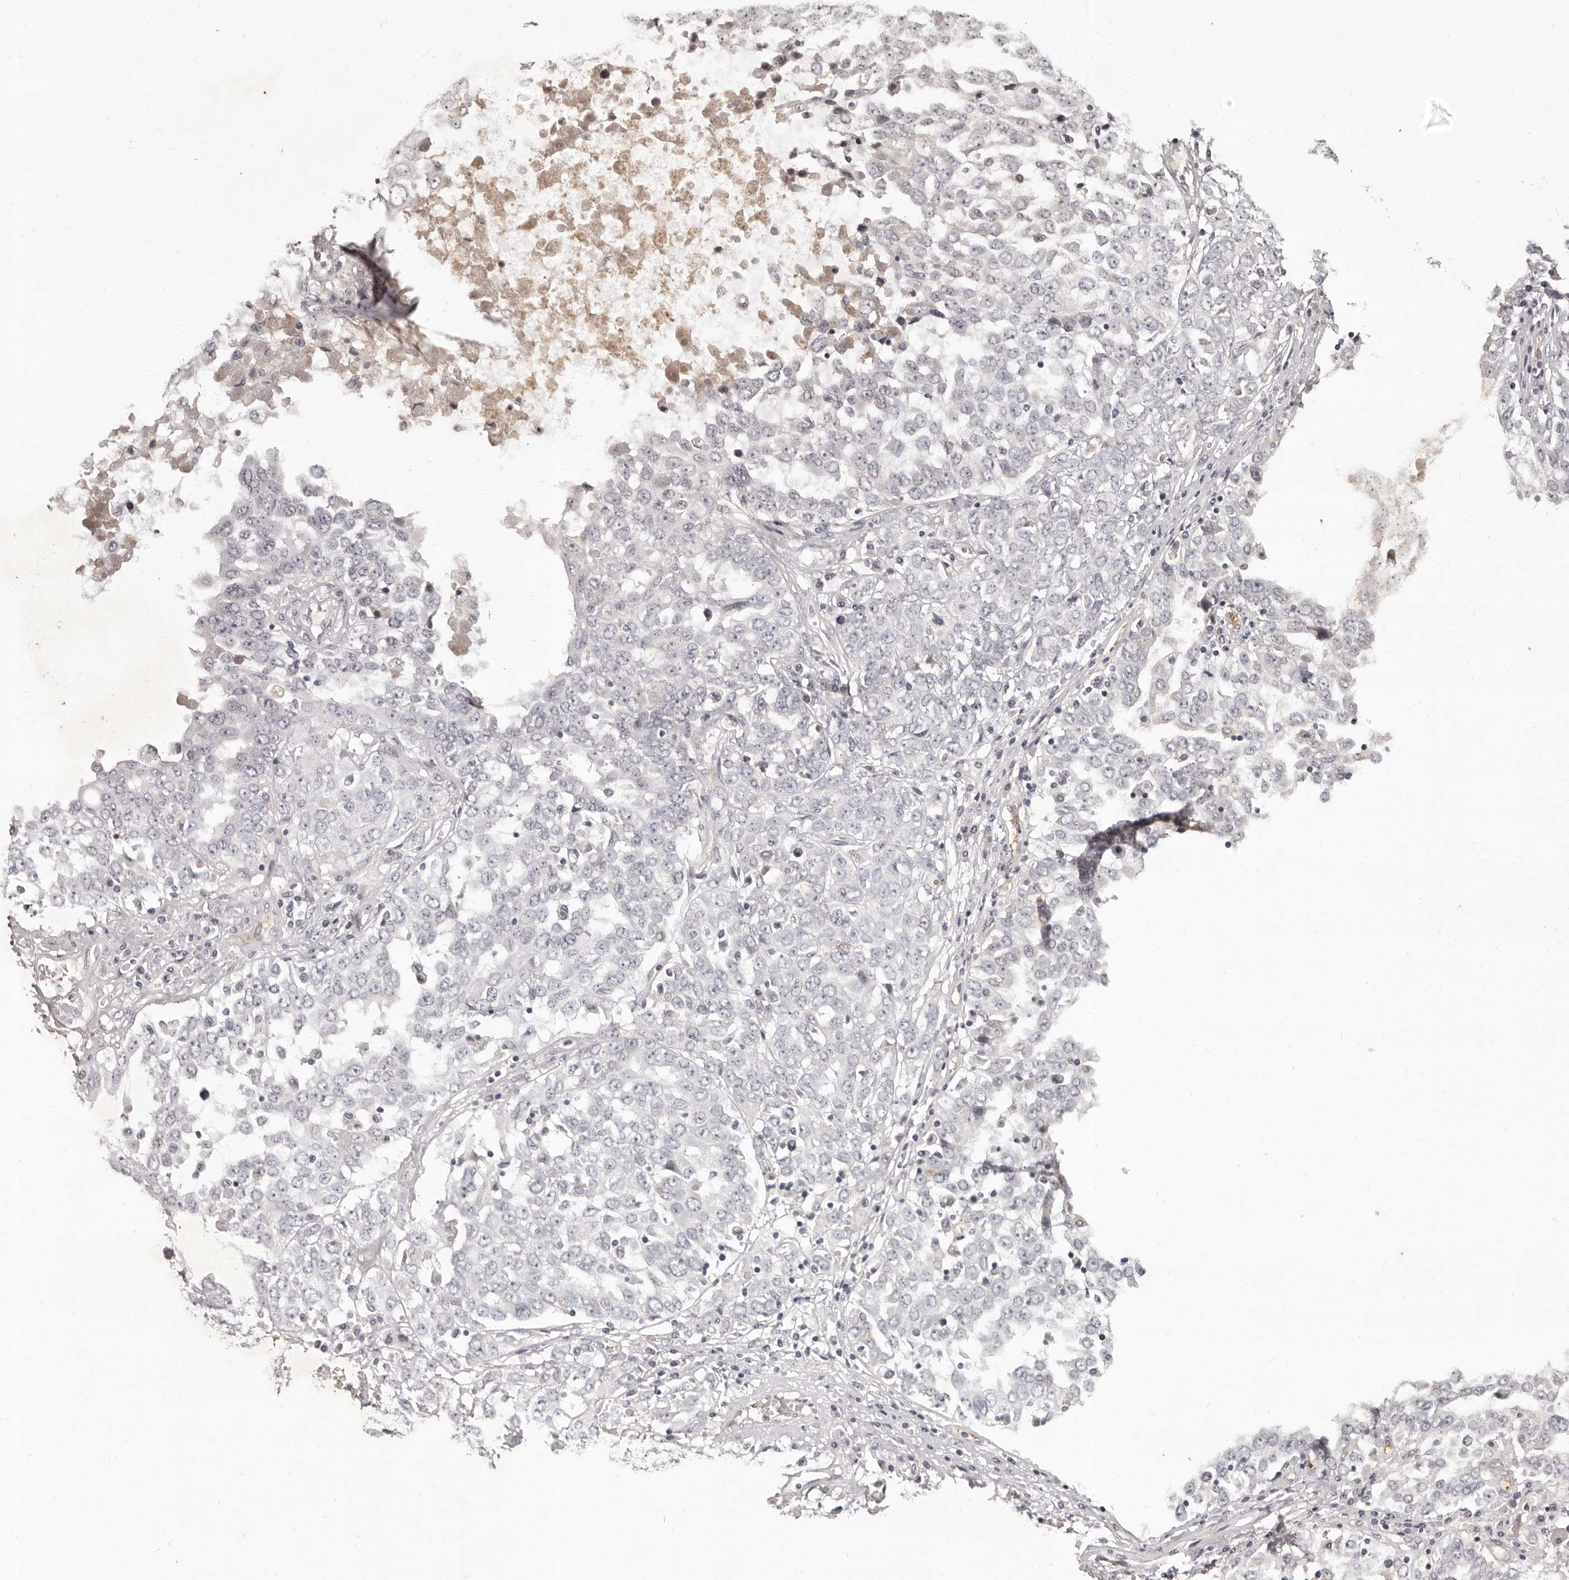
{"staining": {"intensity": "negative", "quantity": "none", "location": "none"}, "tissue": "ovarian cancer", "cell_type": "Tumor cells", "image_type": "cancer", "snomed": [{"axis": "morphology", "description": "Carcinoma, endometroid"}, {"axis": "topography", "description": "Ovary"}], "caption": "Immunohistochemistry micrograph of neoplastic tissue: ovarian cancer stained with DAB reveals no significant protein positivity in tumor cells.", "gene": "GPR78", "patient": {"sex": "female", "age": 62}}